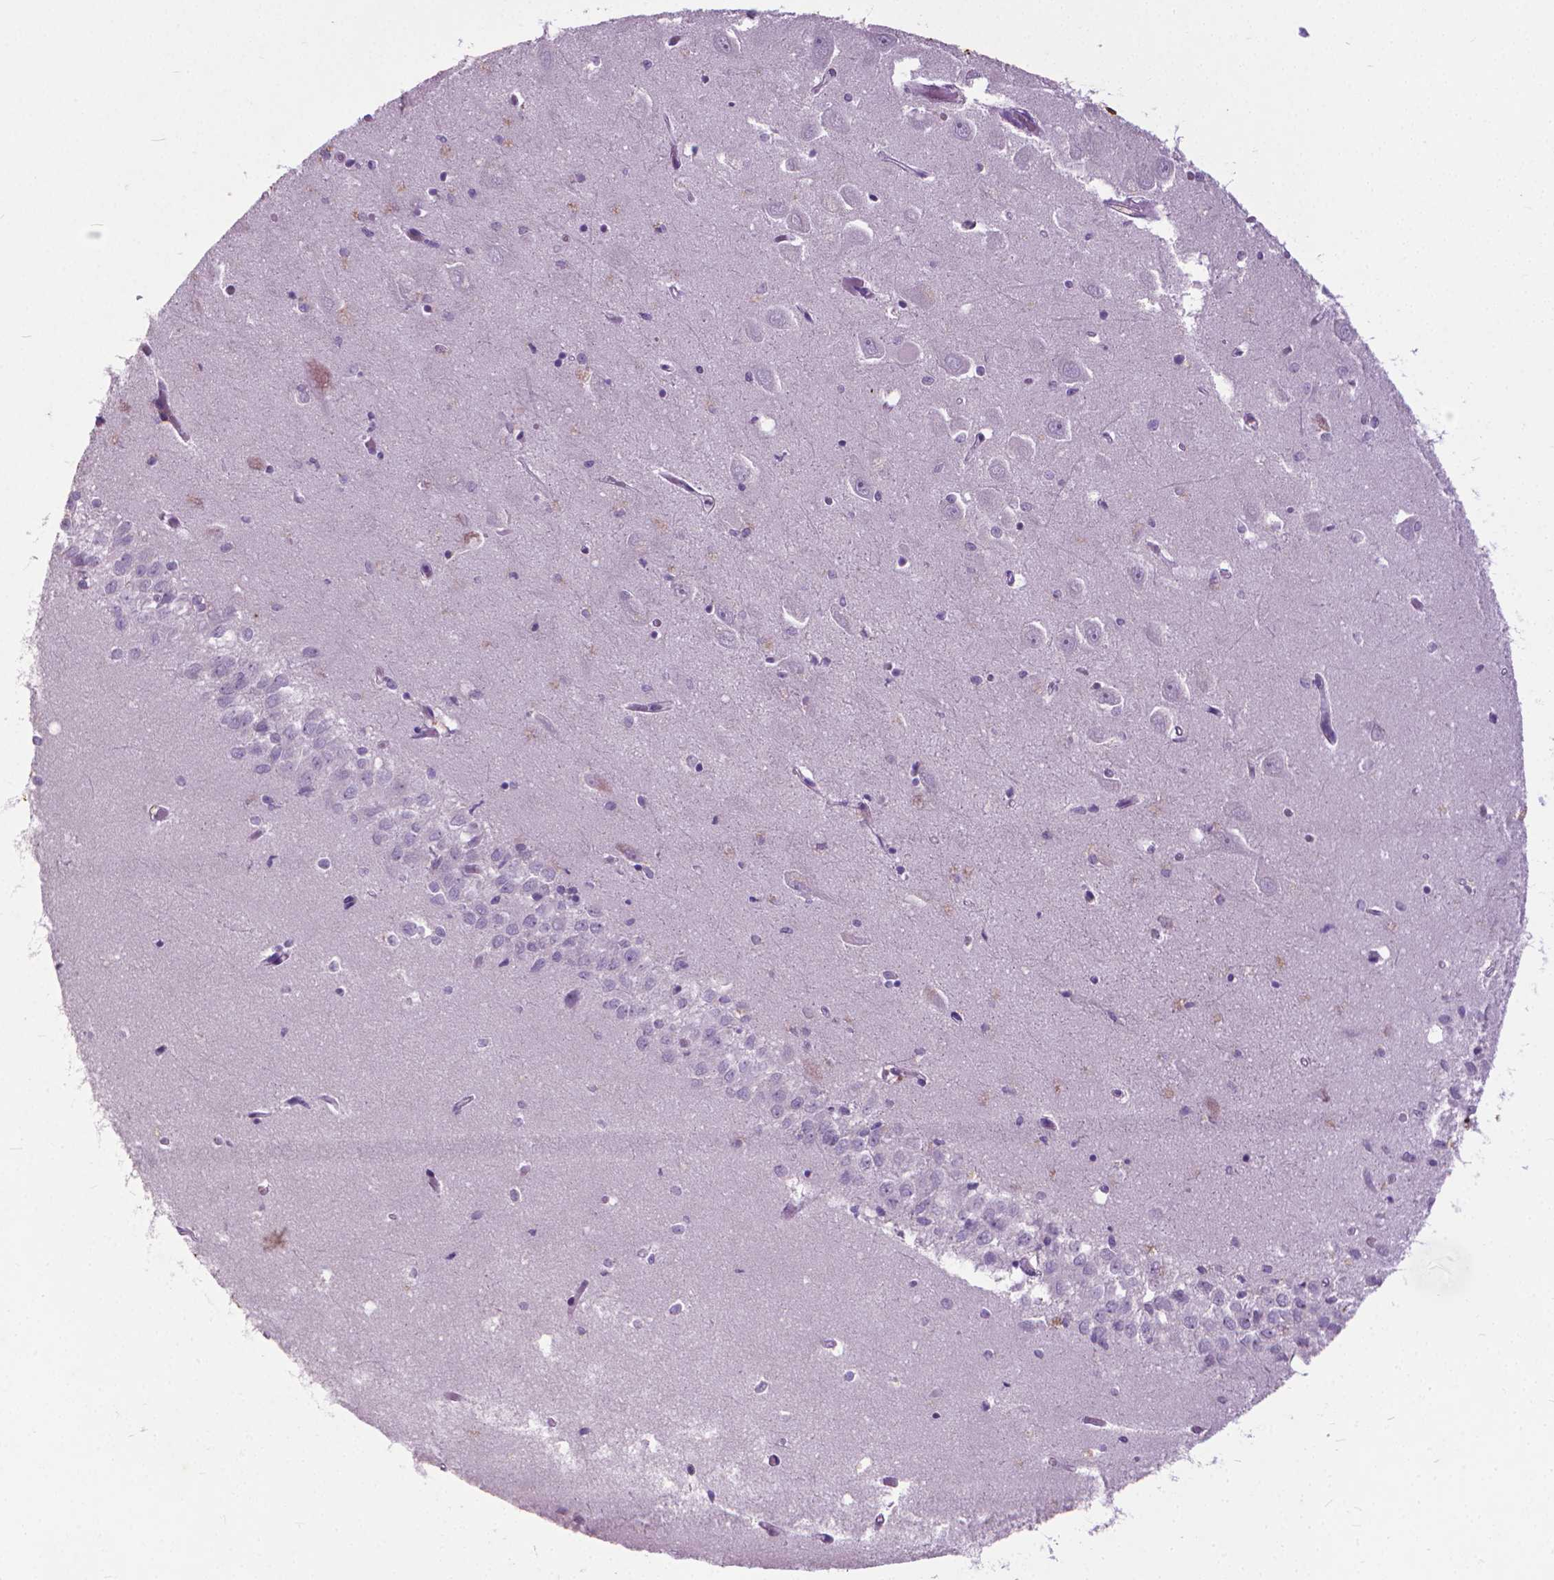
{"staining": {"intensity": "negative", "quantity": "none", "location": "none"}, "tissue": "hippocampus", "cell_type": "Glial cells", "image_type": "normal", "snomed": [{"axis": "morphology", "description": "Normal tissue, NOS"}, {"axis": "topography", "description": "Hippocampus"}], "caption": "Immunohistochemistry (IHC) of unremarkable hippocampus exhibits no positivity in glial cells.", "gene": "KRT5", "patient": {"sex": "female", "age": 64}}